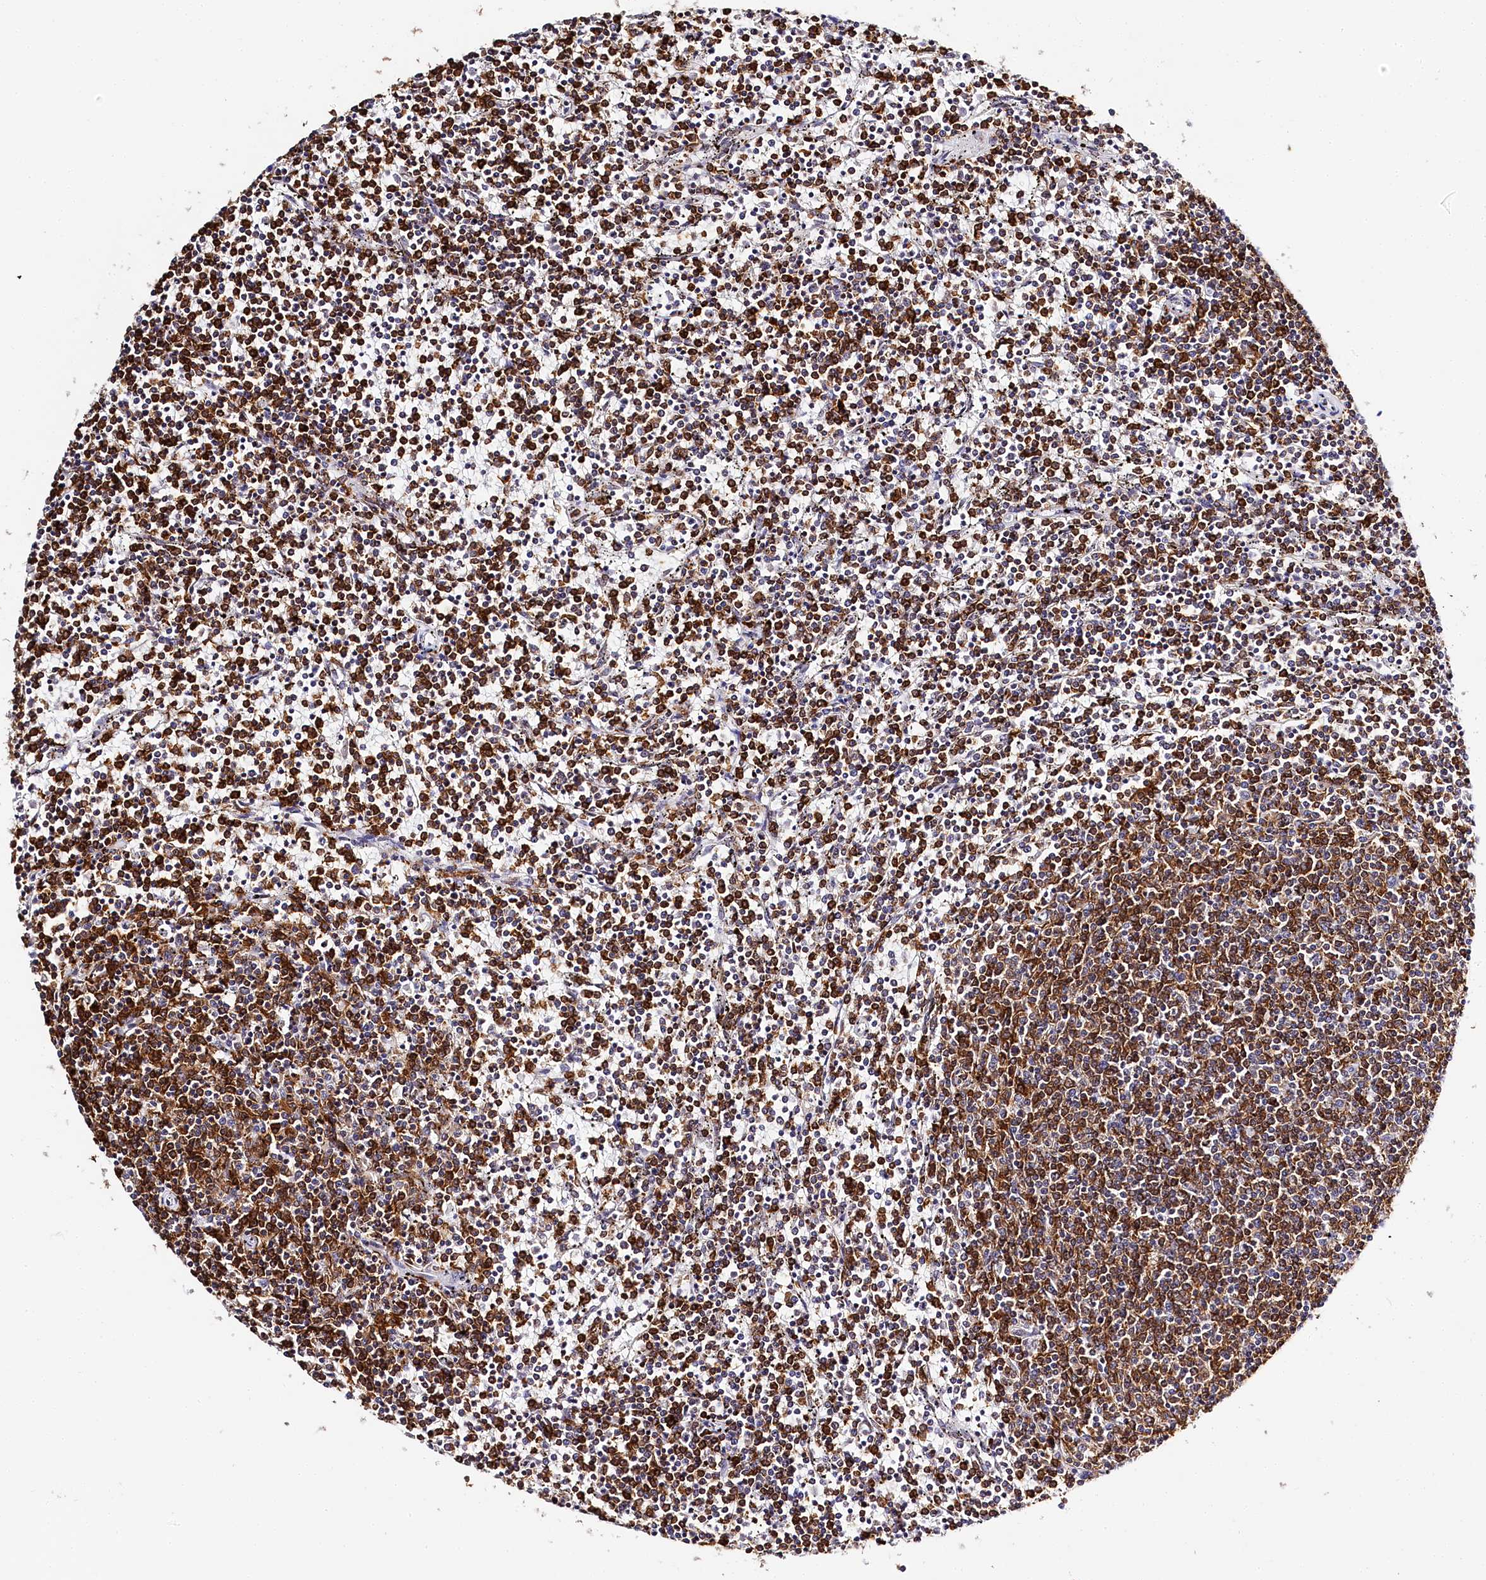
{"staining": {"intensity": "strong", "quantity": "25%-75%", "location": "cytoplasmic/membranous"}, "tissue": "lymphoma", "cell_type": "Tumor cells", "image_type": "cancer", "snomed": [{"axis": "morphology", "description": "Malignant lymphoma, non-Hodgkin's type, Low grade"}, {"axis": "topography", "description": "Spleen"}], "caption": "This is an image of immunohistochemistry (IHC) staining of lymphoma, which shows strong staining in the cytoplasmic/membranous of tumor cells.", "gene": "BARD1", "patient": {"sex": "female", "age": 50}}